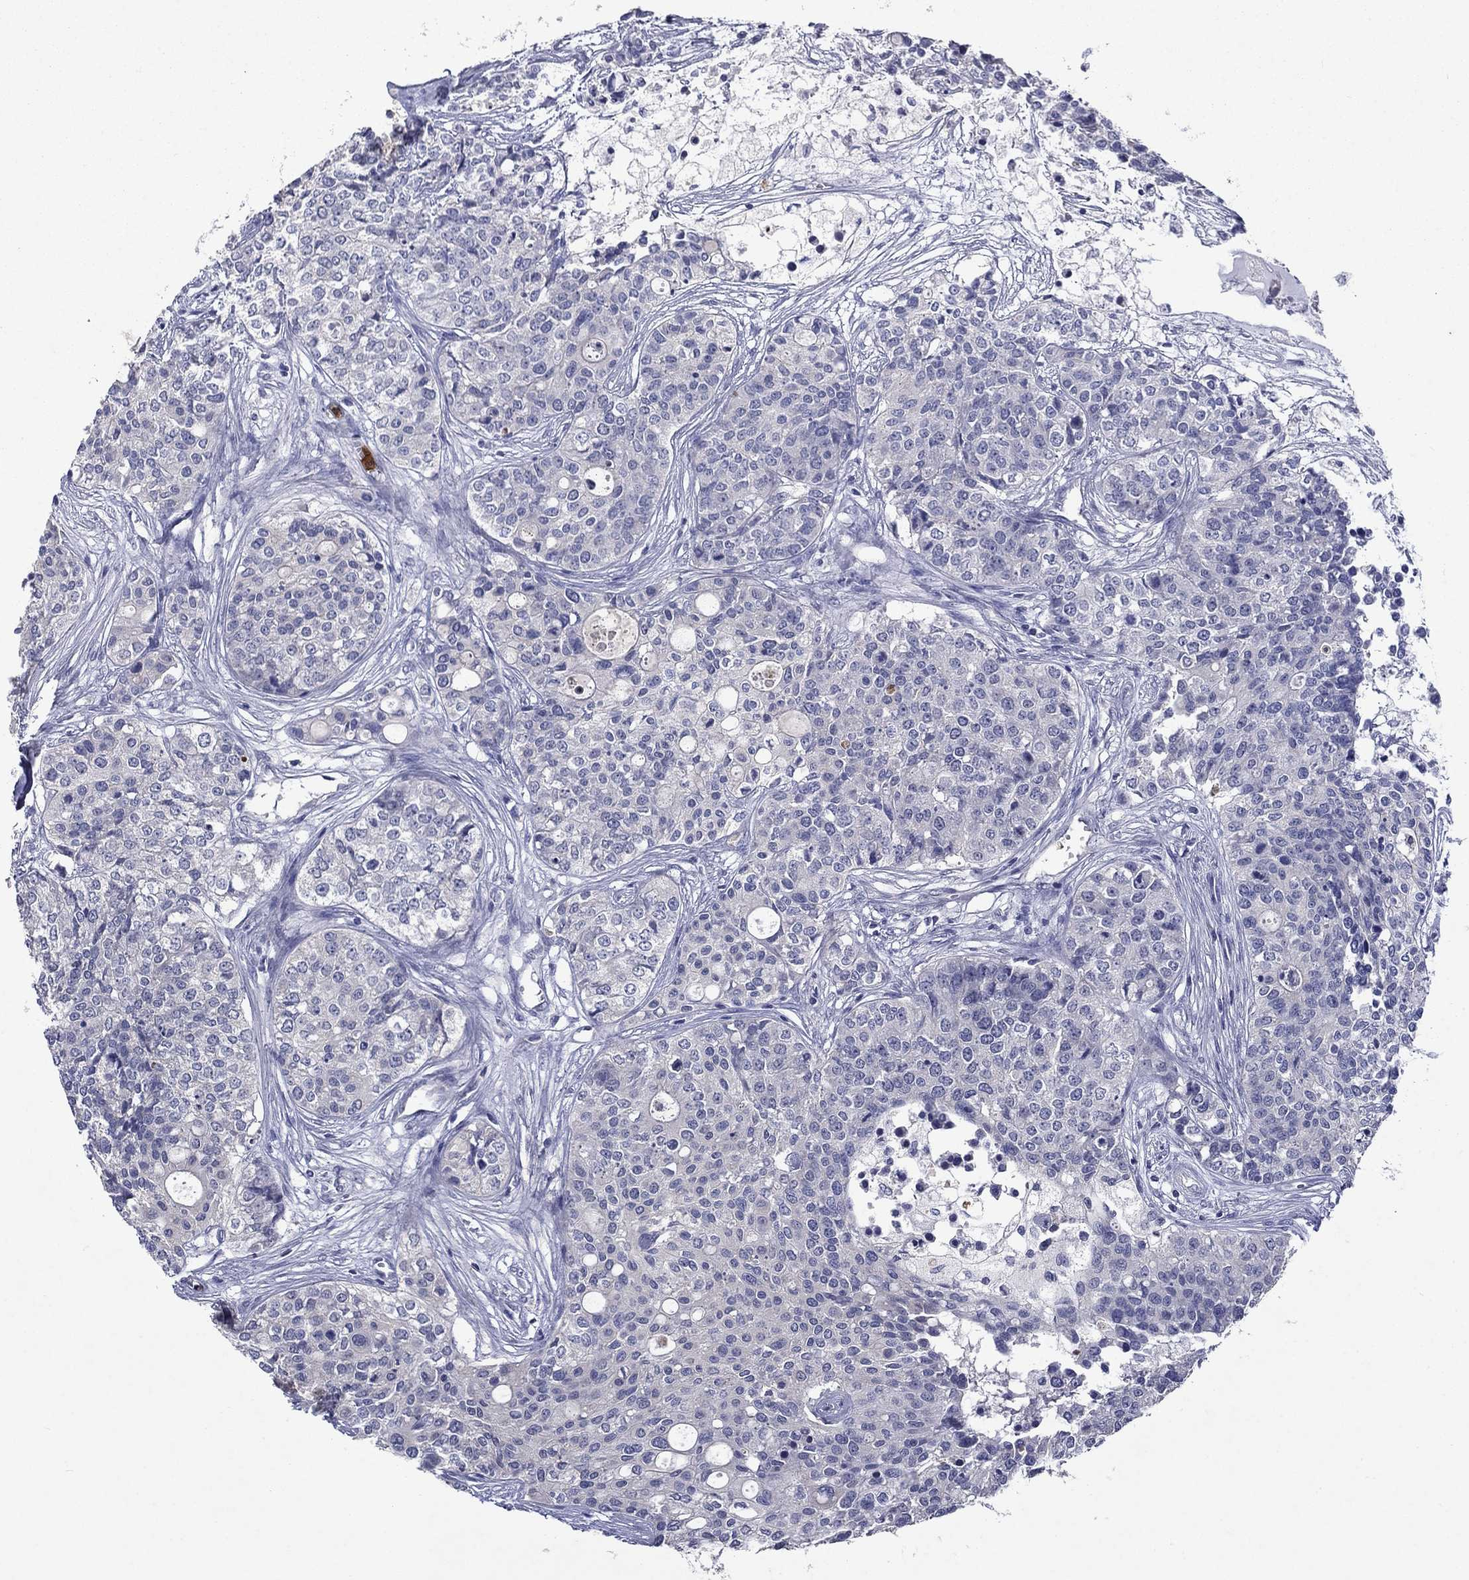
{"staining": {"intensity": "negative", "quantity": "none", "location": "none"}, "tissue": "carcinoid", "cell_type": "Tumor cells", "image_type": "cancer", "snomed": [{"axis": "morphology", "description": "Carcinoid, malignant, NOS"}, {"axis": "topography", "description": "Colon"}], "caption": "Carcinoid stained for a protein using immunohistochemistry displays no expression tumor cells.", "gene": "IRF5", "patient": {"sex": "male", "age": 81}}